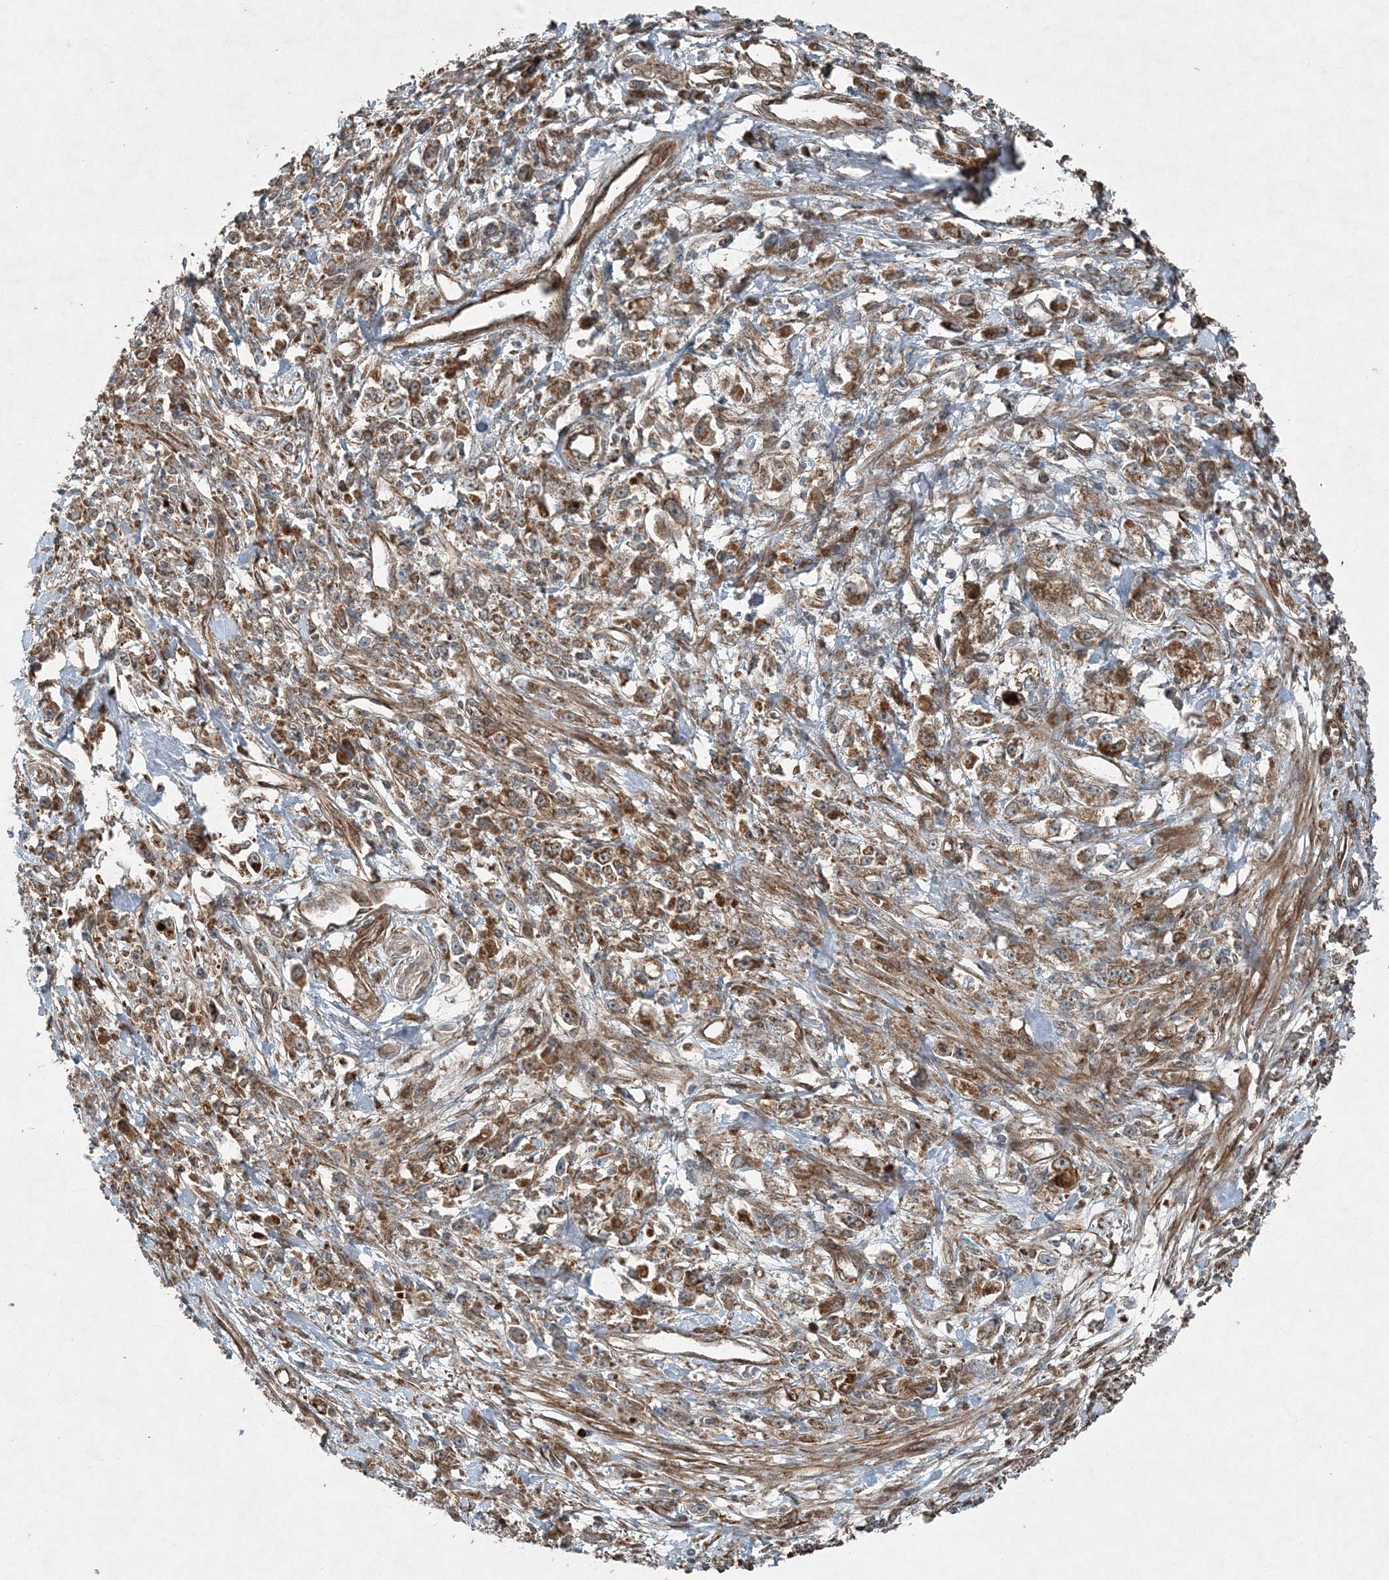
{"staining": {"intensity": "moderate", "quantity": ">75%", "location": "cytoplasmic/membranous"}, "tissue": "stomach cancer", "cell_type": "Tumor cells", "image_type": "cancer", "snomed": [{"axis": "morphology", "description": "Adenocarcinoma, NOS"}, {"axis": "topography", "description": "Stomach"}], "caption": "Immunohistochemical staining of human stomach cancer shows moderate cytoplasmic/membranous protein staining in approximately >75% of tumor cells. (DAB (3,3'-diaminobenzidine) IHC with brightfield microscopy, high magnification).", "gene": "COPS7B", "patient": {"sex": "female", "age": 59}}